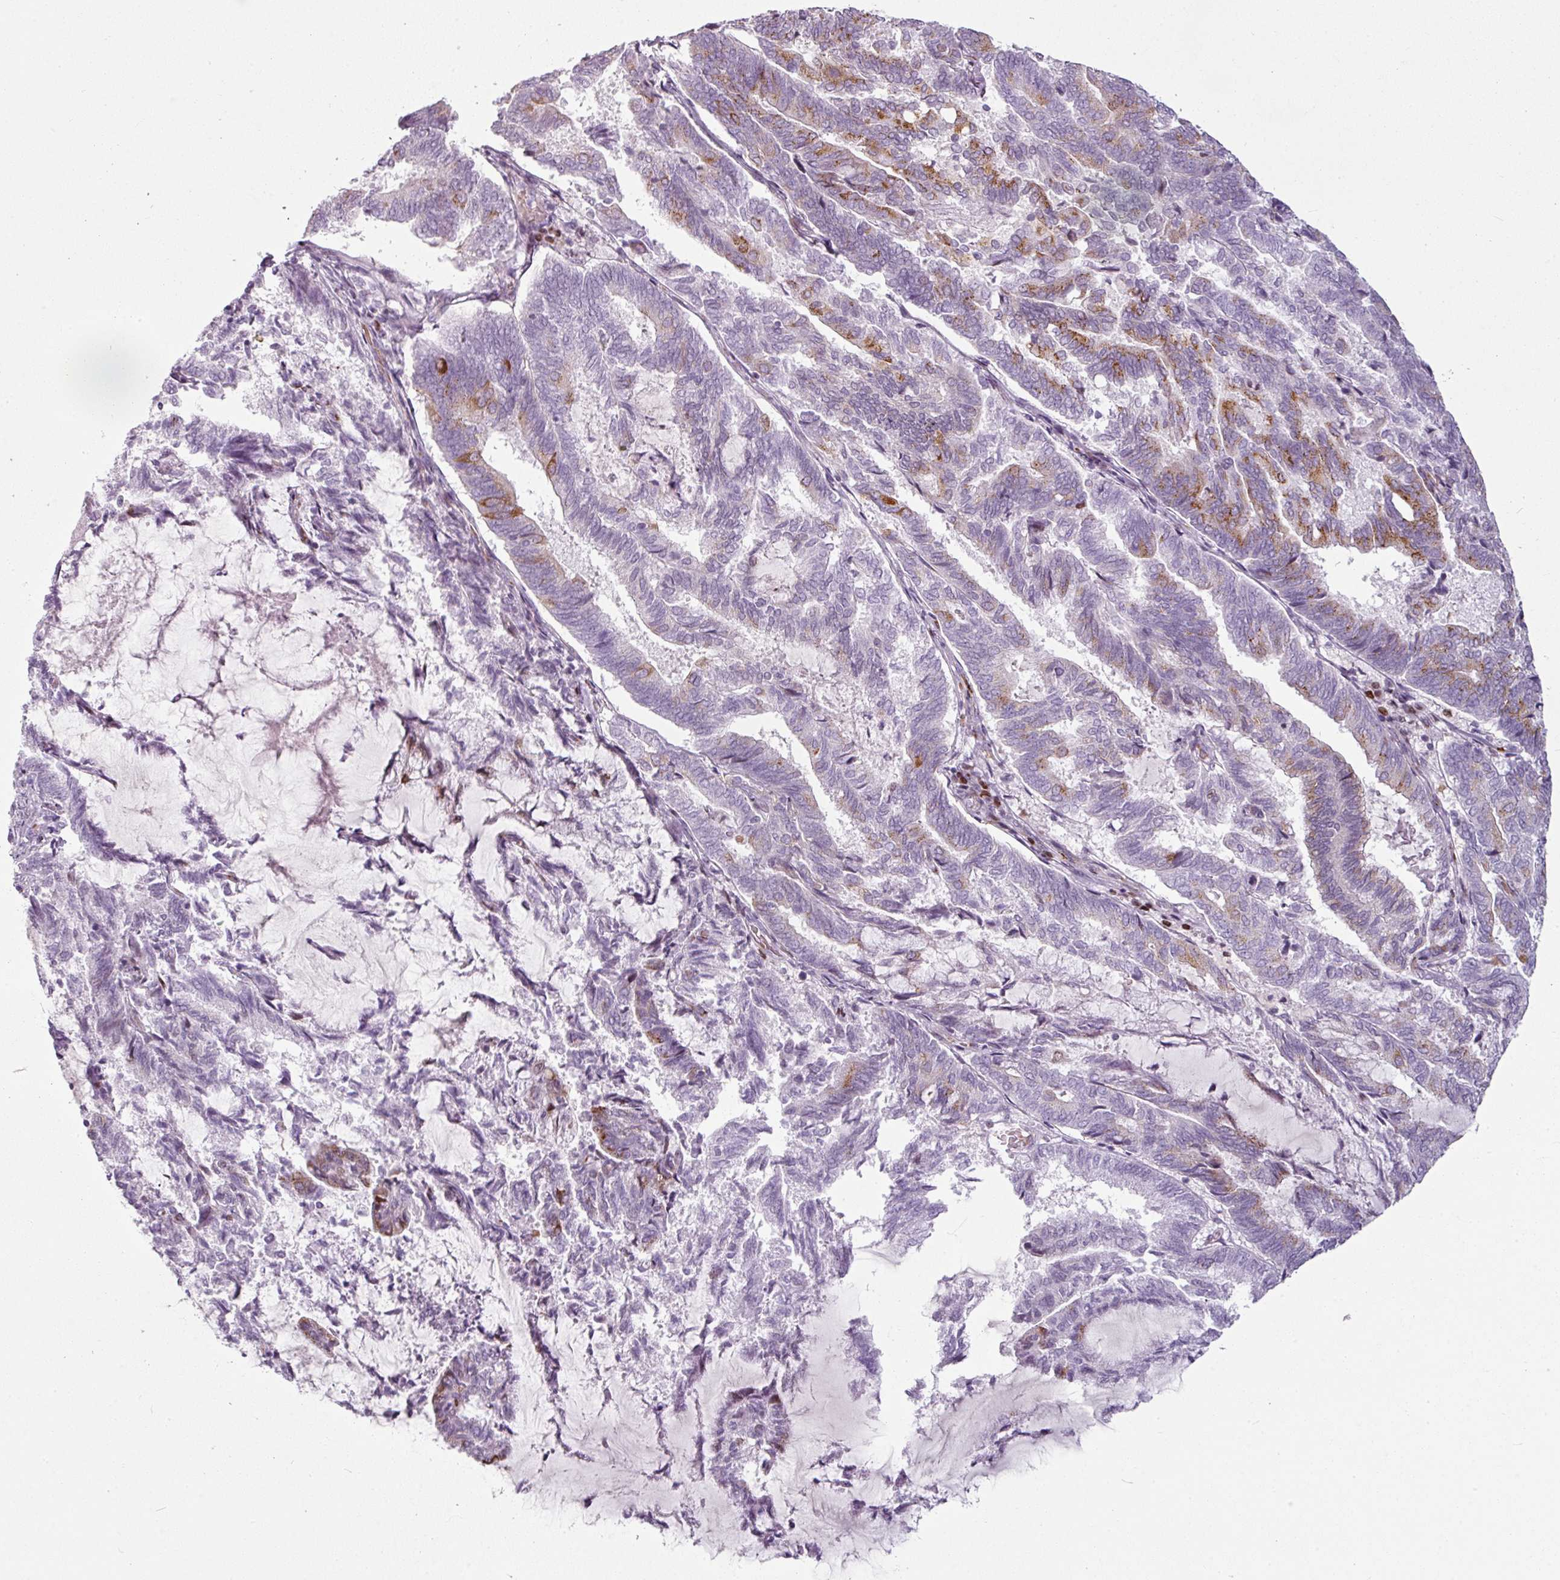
{"staining": {"intensity": "moderate", "quantity": "25%-75%", "location": "cytoplasmic/membranous"}, "tissue": "endometrial cancer", "cell_type": "Tumor cells", "image_type": "cancer", "snomed": [{"axis": "morphology", "description": "Adenocarcinoma, NOS"}, {"axis": "topography", "description": "Endometrium"}], "caption": "Endometrial cancer was stained to show a protein in brown. There is medium levels of moderate cytoplasmic/membranous positivity in approximately 25%-75% of tumor cells. (brown staining indicates protein expression, while blue staining denotes nuclei).", "gene": "SYT8", "patient": {"sex": "female", "age": 80}}